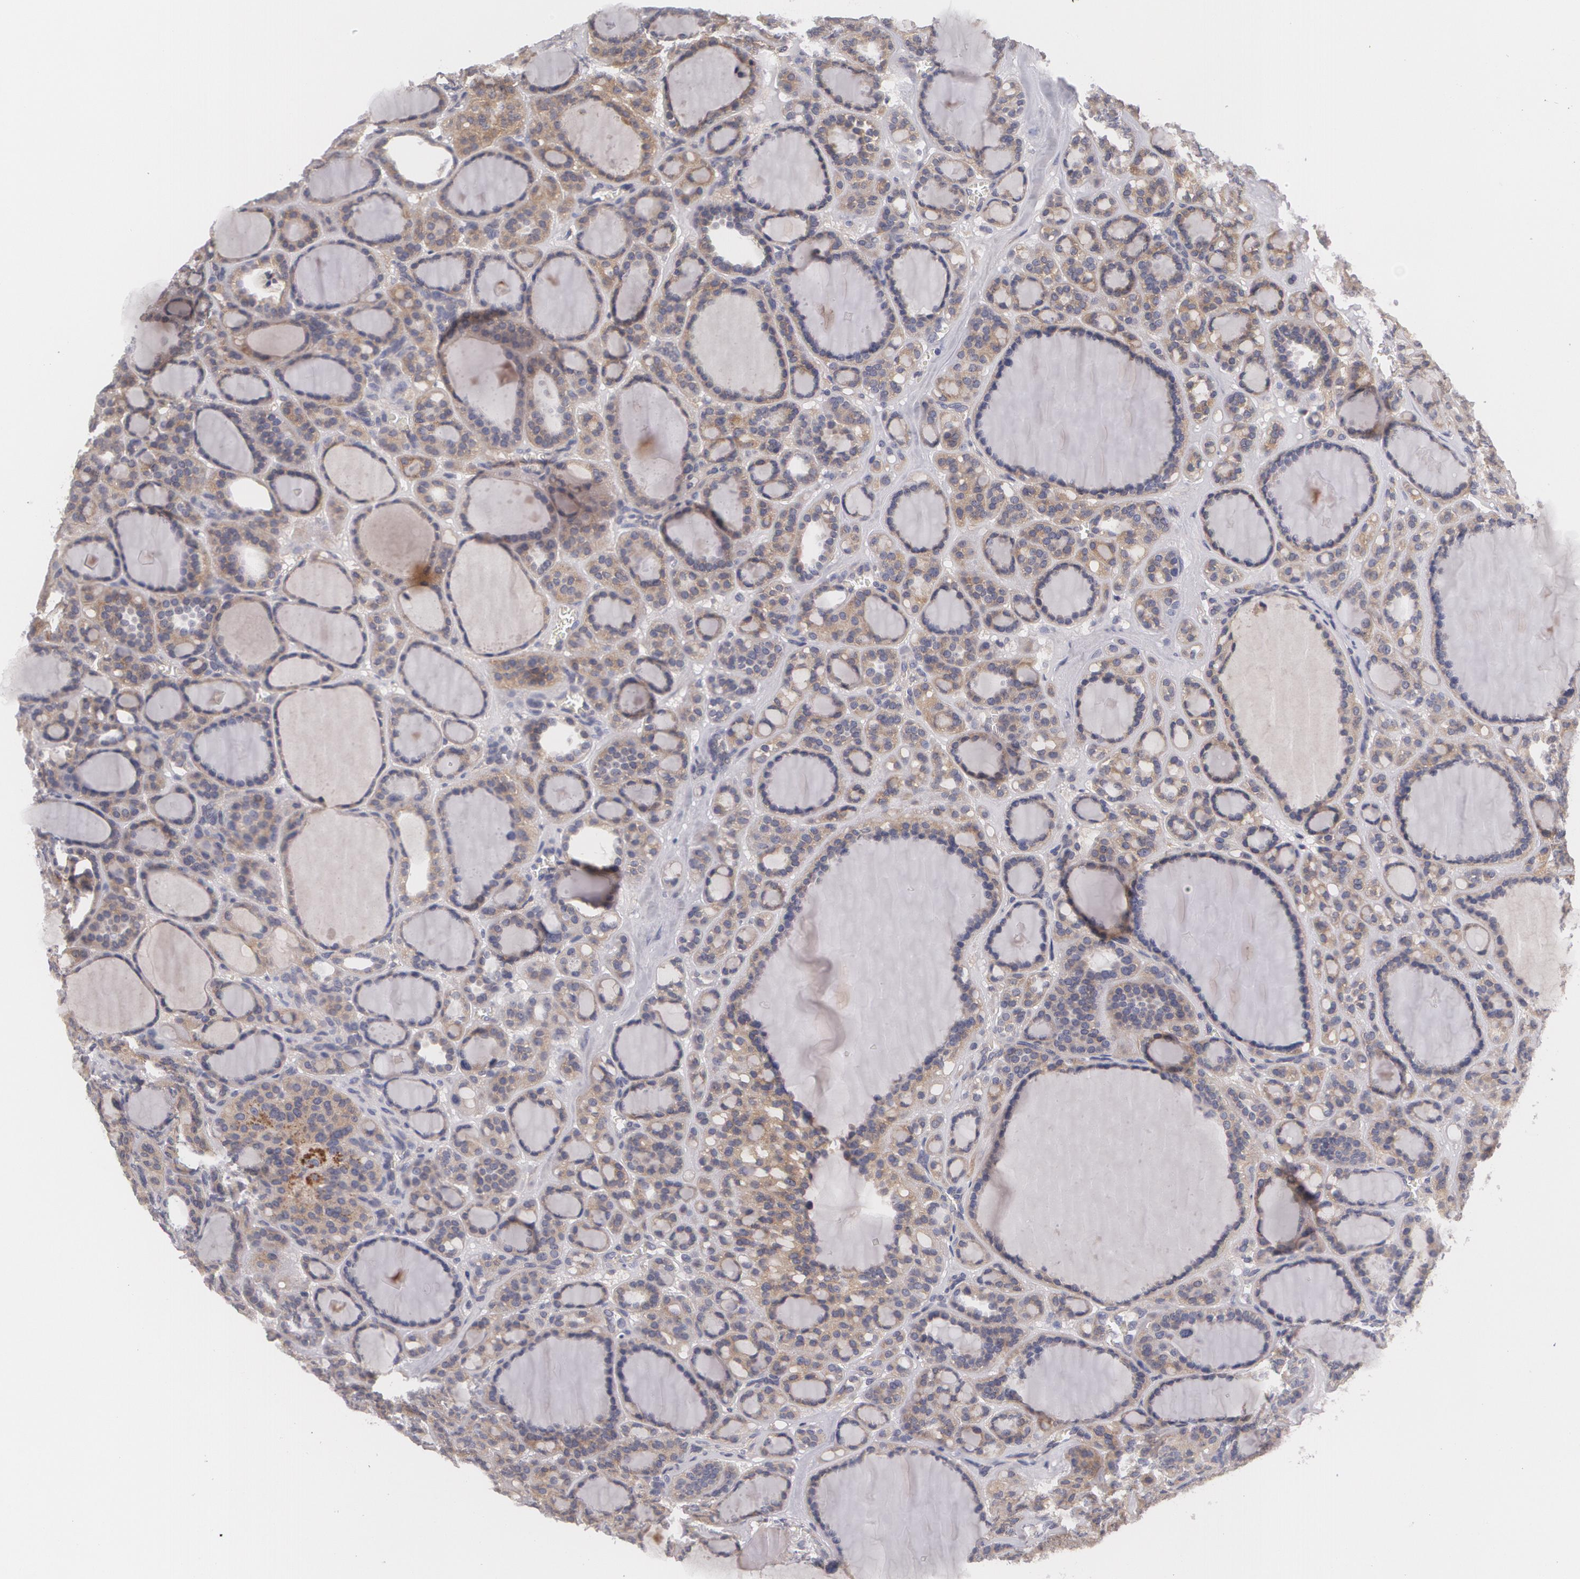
{"staining": {"intensity": "weak", "quantity": "25%-75%", "location": "cytoplasmic/membranous"}, "tissue": "thyroid cancer", "cell_type": "Tumor cells", "image_type": "cancer", "snomed": [{"axis": "morphology", "description": "Follicular adenoma carcinoma, NOS"}, {"axis": "topography", "description": "Thyroid gland"}], "caption": "Thyroid cancer stained with a brown dye displays weak cytoplasmic/membranous positive staining in approximately 25%-75% of tumor cells.", "gene": "CASK", "patient": {"sex": "female", "age": 71}}